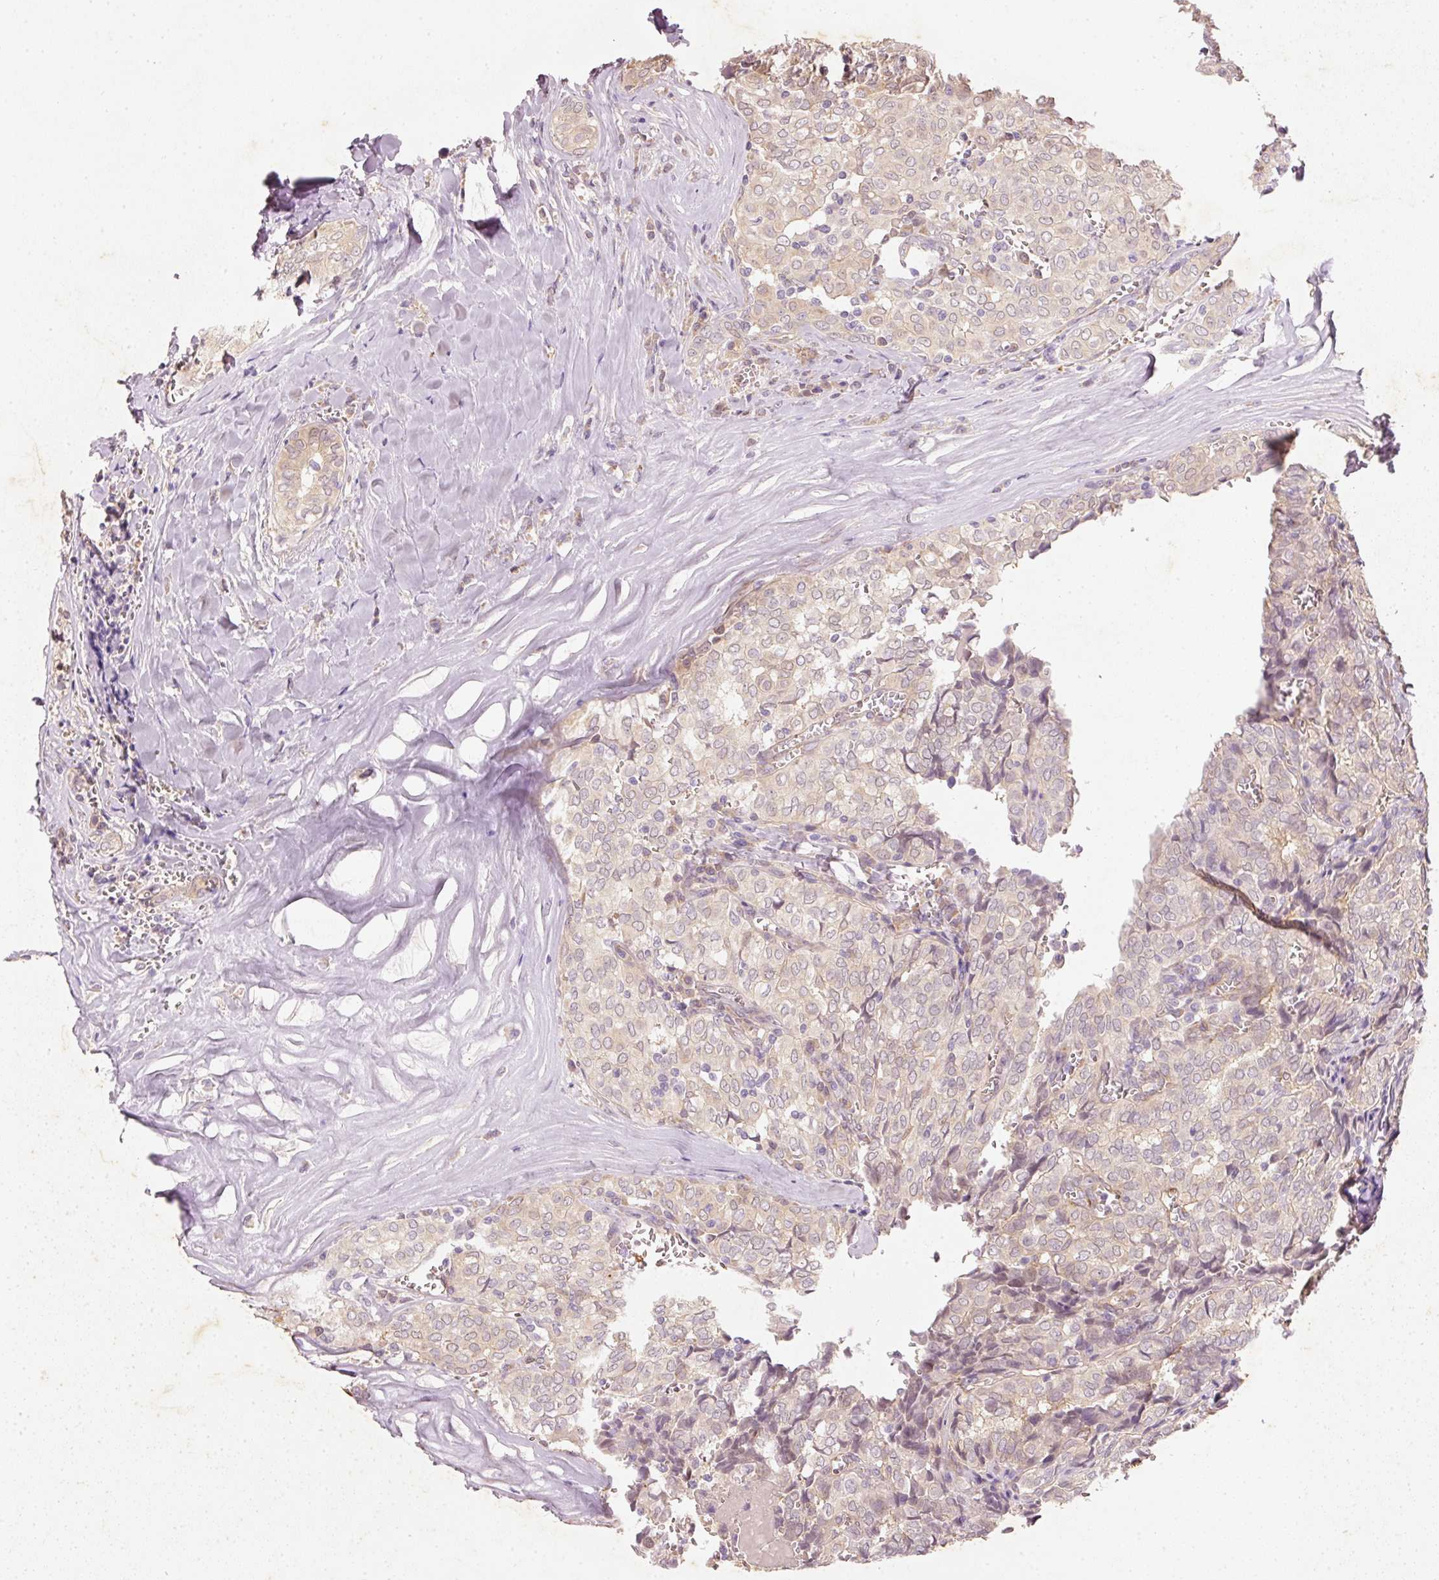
{"staining": {"intensity": "weak", "quantity": ">75%", "location": "cytoplasmic/membranous"}, "tissue": "thyroid cancer", "cell_type": "Tumor cells", "image_type": "cancer", "snomed": [{"axis": "morphology", "description": "Papillary adenocarcinoma, NOS"}, {"axis": "topography", "description": "Thyroid gland"}], "caption": "A brown stain shows weak cytoplasmic/membranous expression of a protein in human papillary adenocarcinoma (thyroid) tumor cells. (Stains: DAB (3,3'-diaminobenzidine) in brown, nuclei in blue, Microscopy: brightfield microscopy at high magnification).", "gene": "RGL2", "patient": {"sex": "female", "age": 30}}